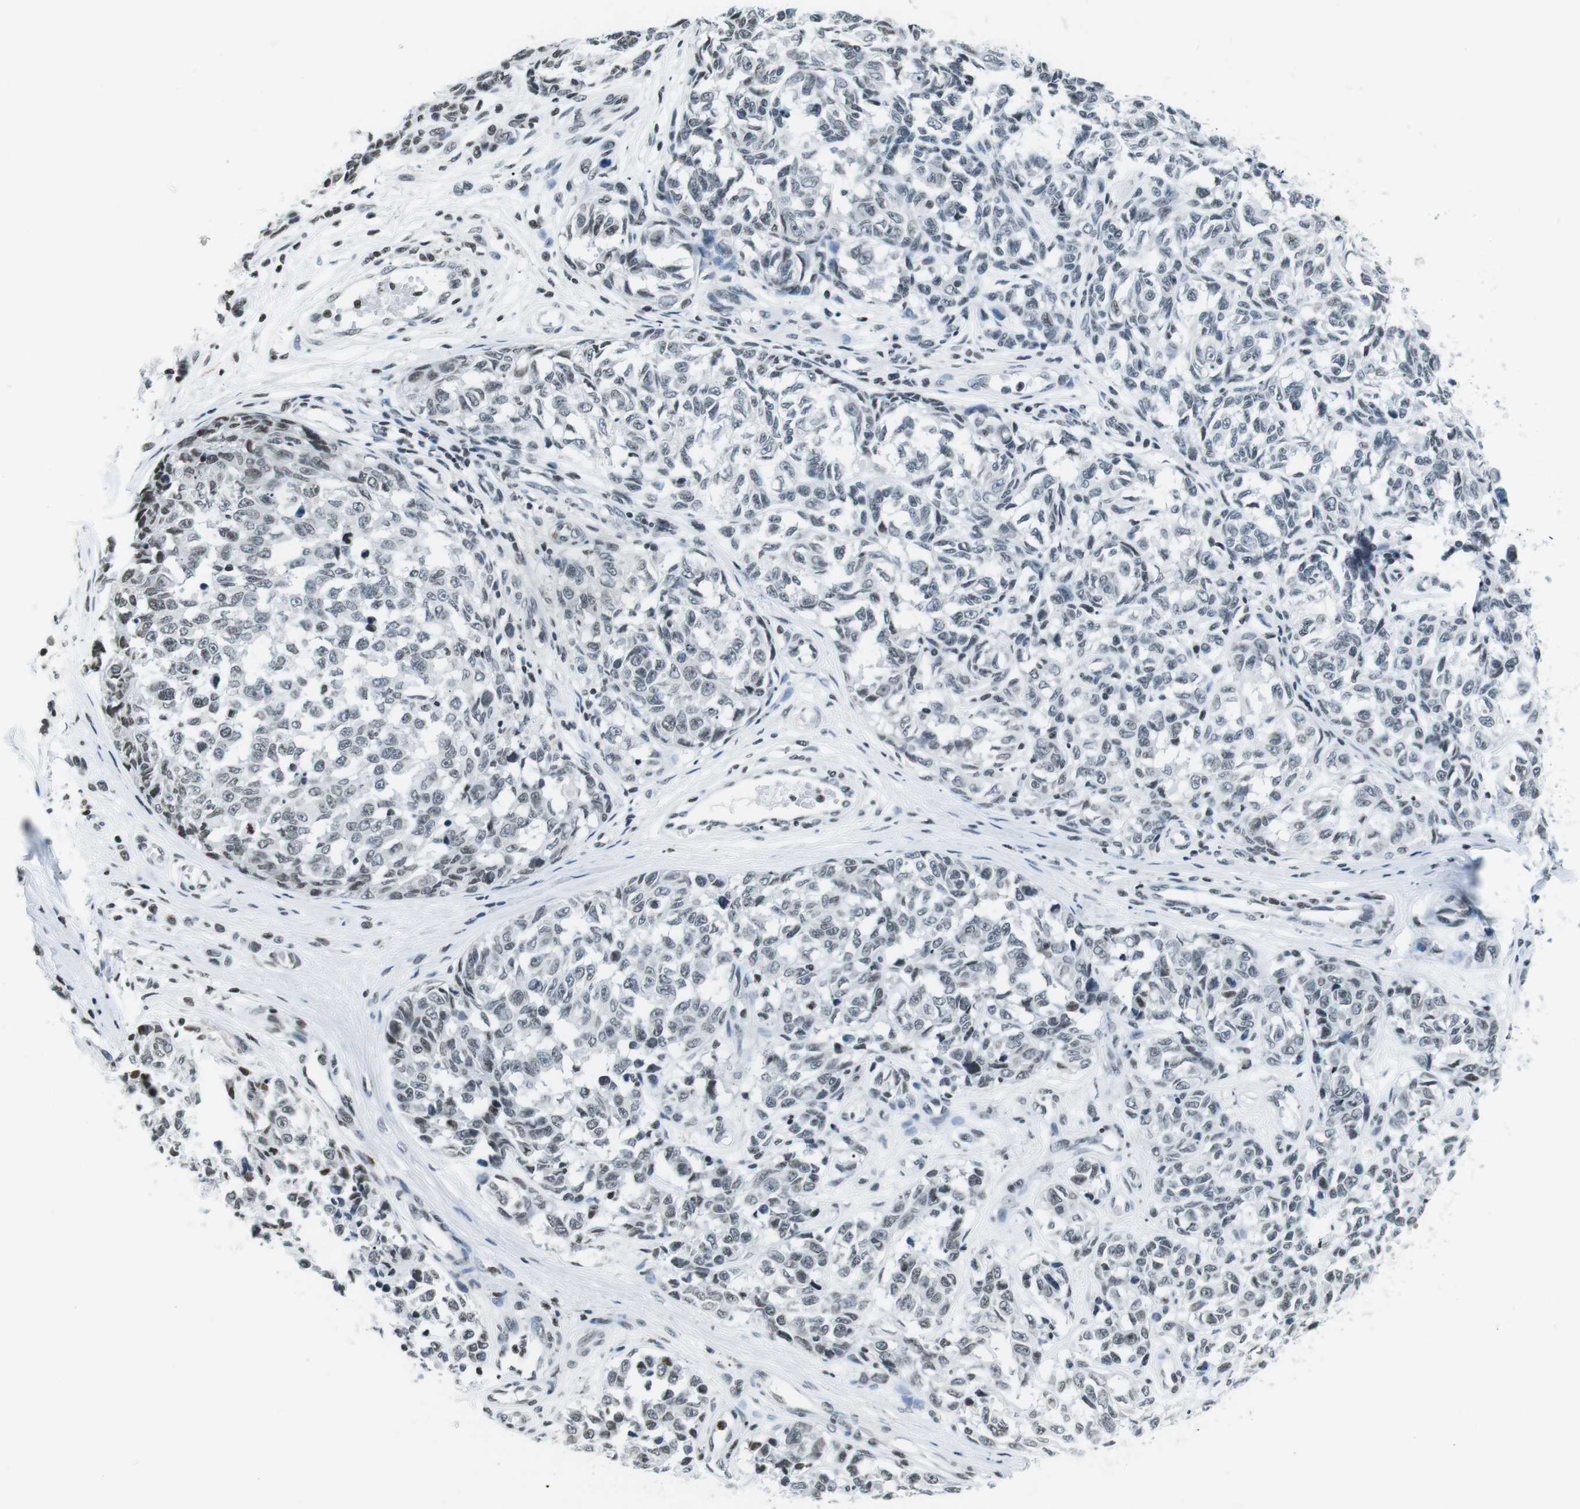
{"staining": {"intensity": "weak", "quantity": "<25%", "location": "nuclear"}, "tissue": "melanoma", "cell_type": "Tumor cells", "image_type": "cancer", "snomed": [{"axis": "morphology", "description": "Malignant melanoma, NOS"}, {"axis": "topography", "description": "Skin"}], "caption": "Tumor cells show no significant positivity in melanoma.", "gene": "E2F2", "patient": {"sex": "female", "age": 64}}